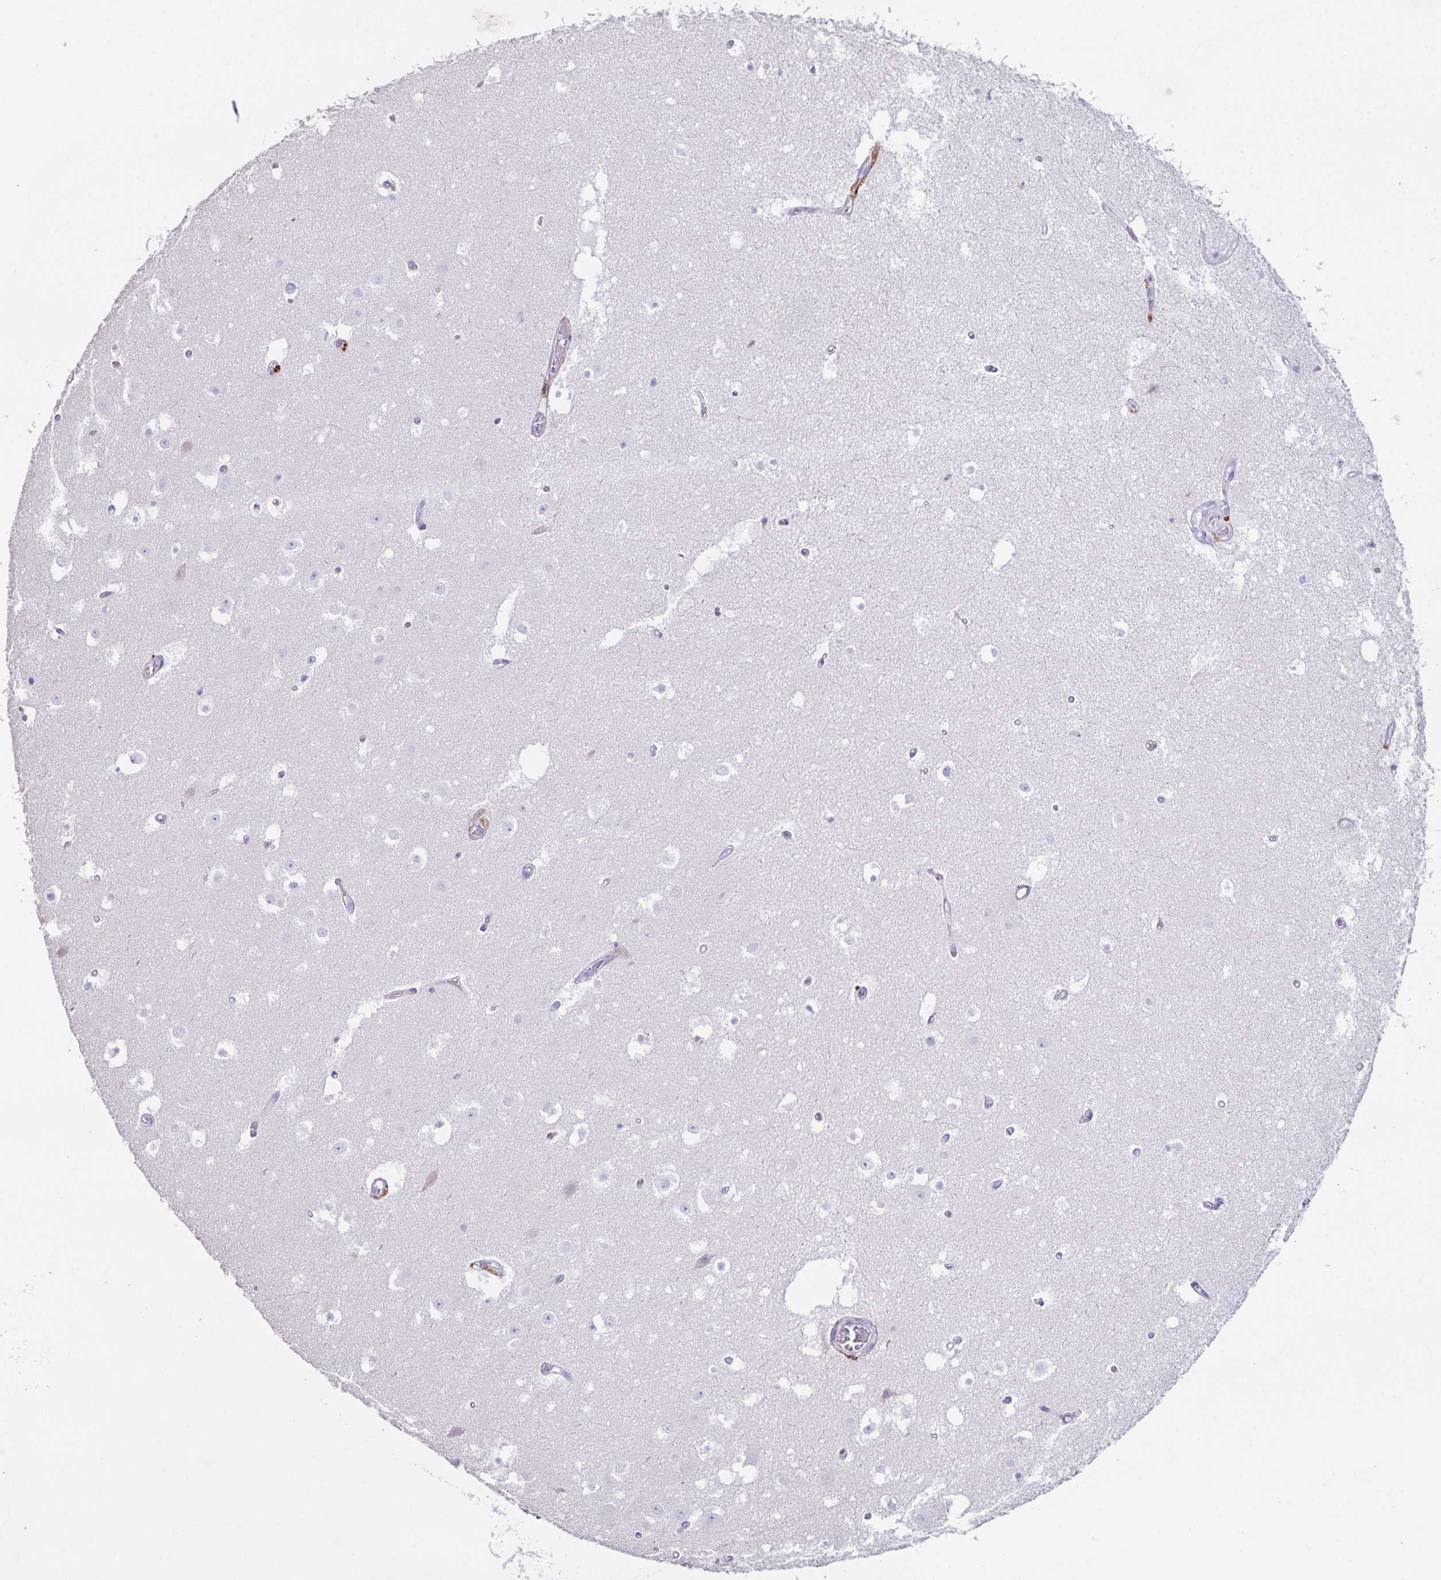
{"staining": {"intensity": "negative", "quantity": "none", "location": "none"}, "tissue": "hippocampus", "cell_type": "Glial cells", "image_type": "normal", "snomed": [{"axis": "morphology", "description": "Normal tissue, NOS"}, {"axis": "topography", "description": "Hippocampus"}], "caption": "High power microscopy photomicrograph of an IHC photomicrograph of benign hippocampus, revealing no significant staining in glial cells. (Stains: DAB (3,3'-diaminobenzidine) immunohistochemistry (IHC) with hematoxylin counter stain, Microscopy: brightfield microscopy at high magnification).", "gene": "MARCO", "patient": {"sex": "female", "age": 52}}